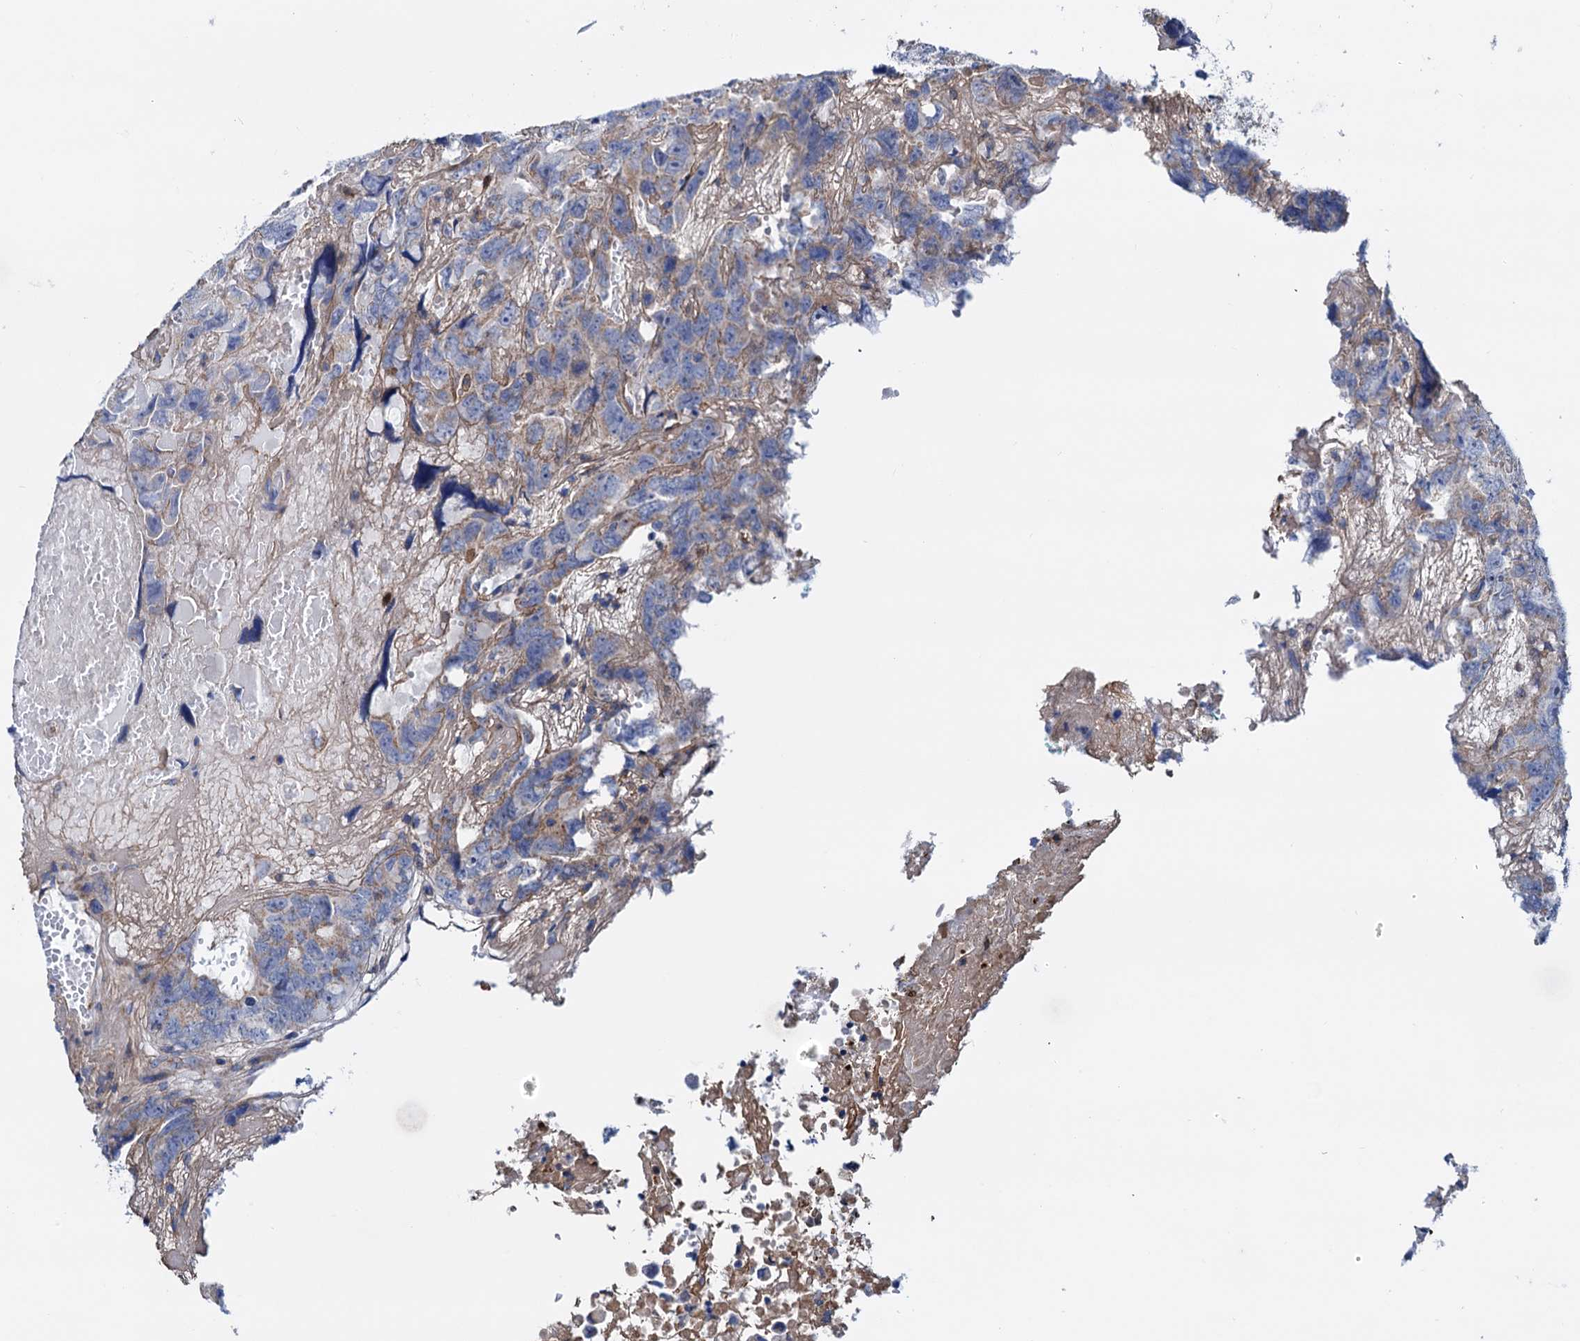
{"staining": {"intensity": "weak", "quantity": "<25%", "location": "cytoplasmic/membranous"}, "tissue": "testis cancer", "cell_type": "Tumor cells", "image_type": "cancer", "snomed": [{"axis": "morphology", "description": "Carcinoma, Embryonal, NOS"}, {"axis": "topography", "description": "Testis"}], "caption": "Histopathology image shows no significant protein positivity in tumor cells of testis cancer.", "gene": "RASSF9", "patient": {"sex": "male", "age": 45}}